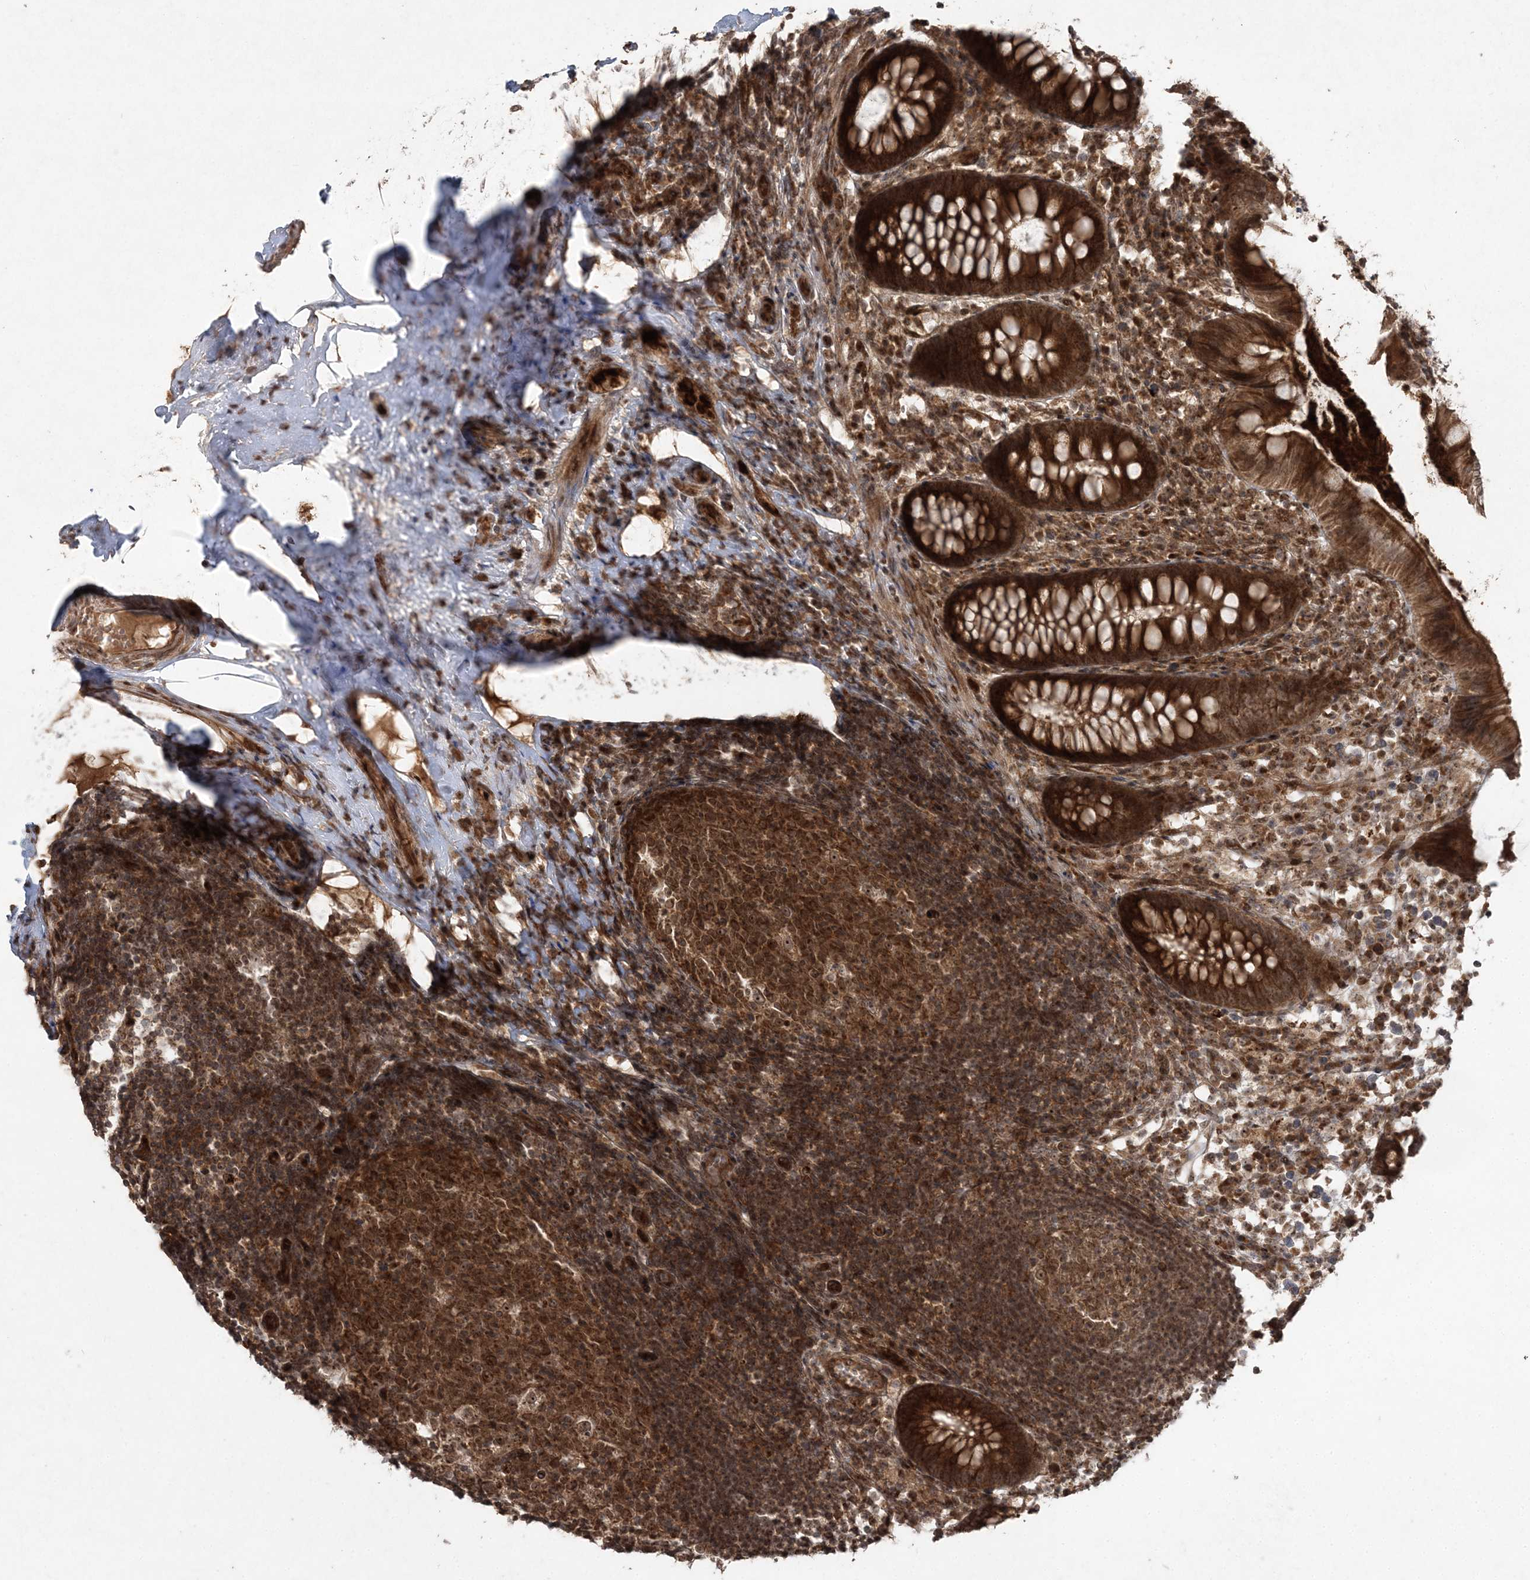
{"staining": {"intensity": "strong", "quantity": ">75%", "location": "cytoplasmic/membranous"}, "tissue": "appendix", "cell_type": "Glandular cells", "image_type": "normal", "snomed": [{"axis": "morphology", "description": "Normal tissue, NOS"}, {"axis": "topography", "description": "Appendix"}], "caption": "A high amount of strong cytoplasmic/membranous positivity is seen in approximately >75% of glandular cells in normal appendix.", "gene": "SERINC1", "patient": {"sex": "female", "age": 20}}